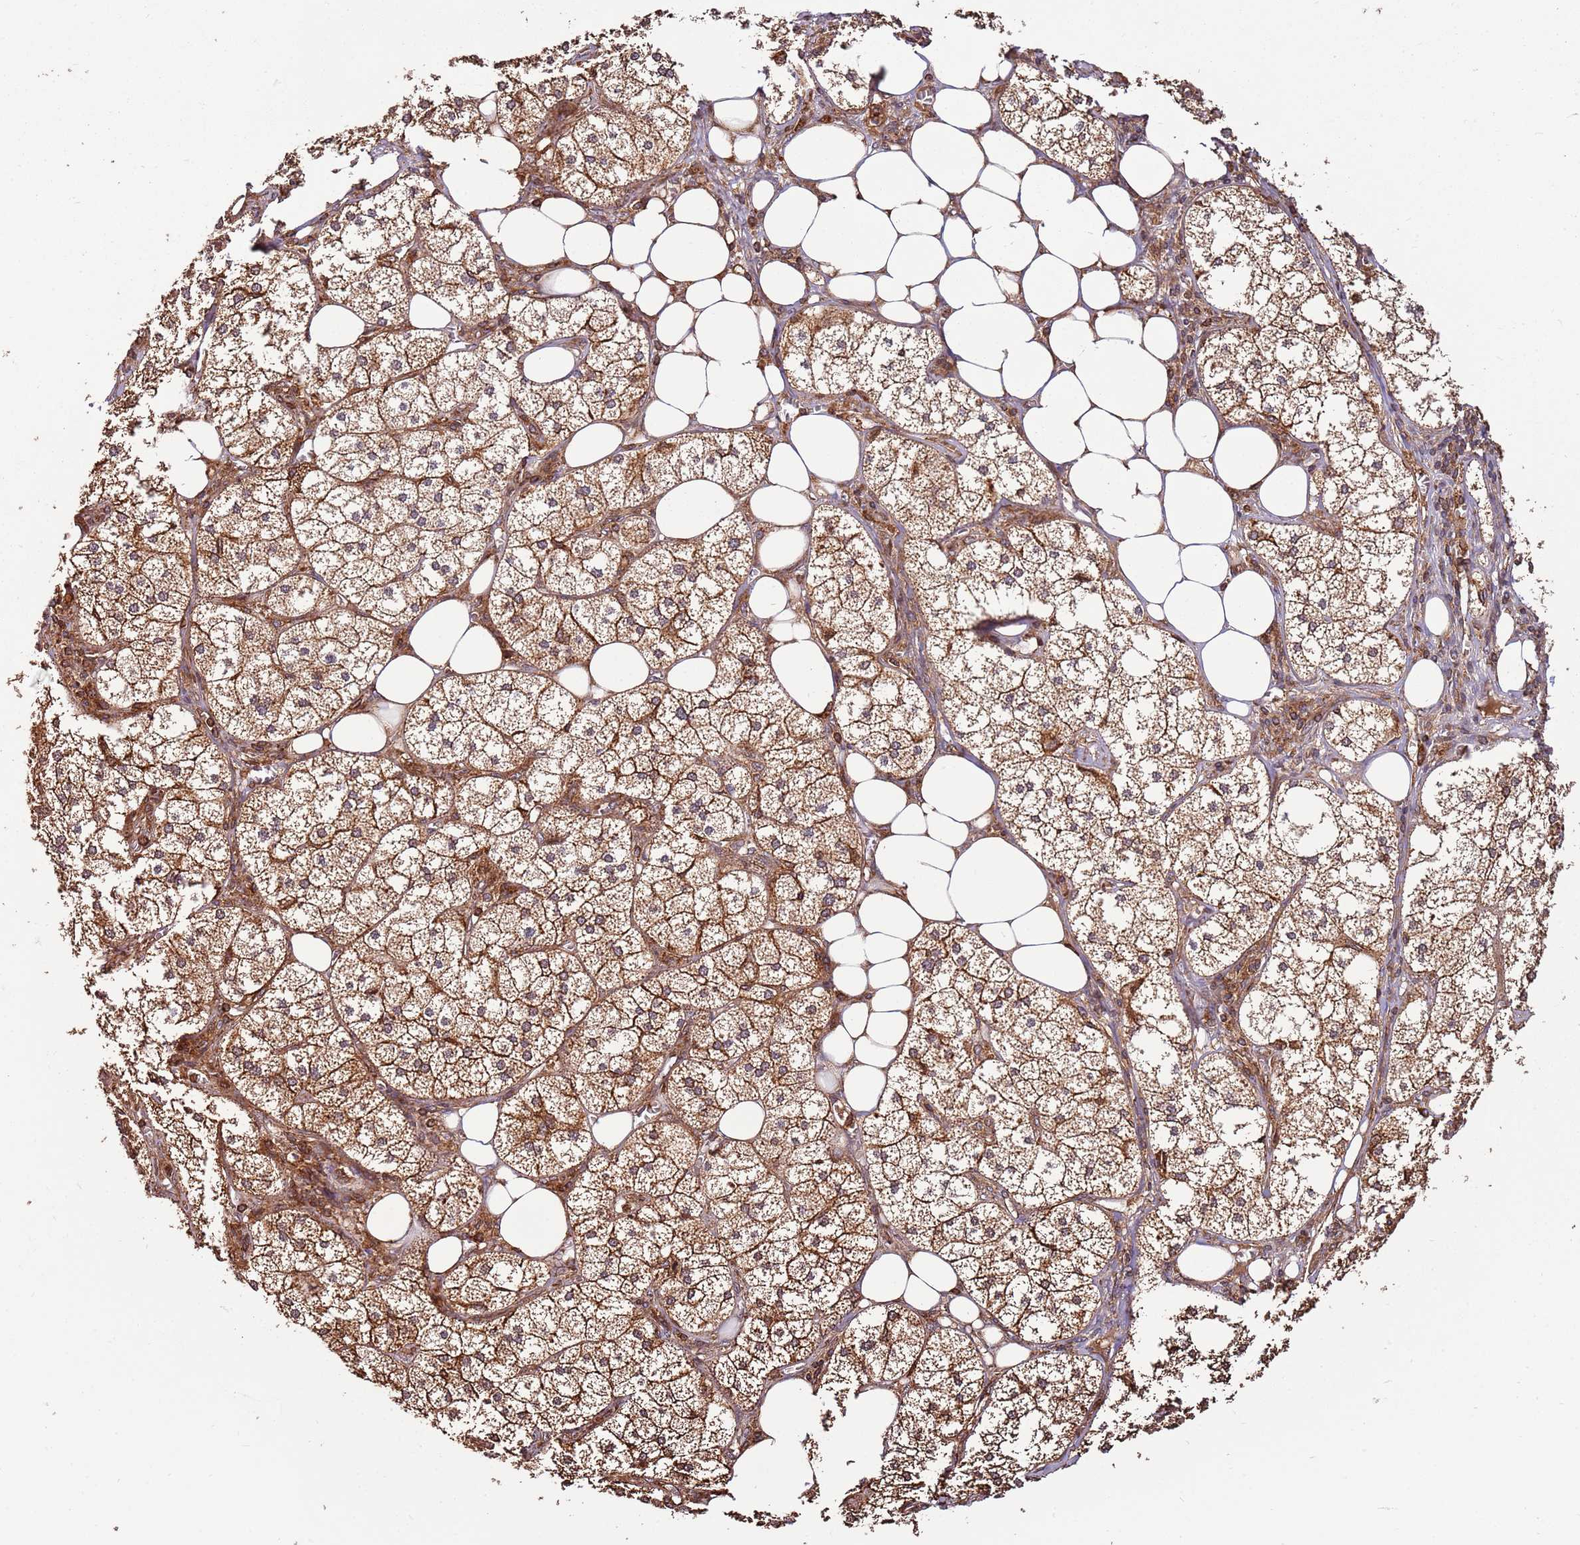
{"staining": {"intensity": "moderate", "quantity": ">75%", "location": "cytoplasmic/membranous"}, "tissue": "adrenal gland", "cell_type": "Glandular cells", "image_type": "normal", "snomed": [{"axis": "morphology", "description": "Normal tissue, NOS"}, {"axis": "topography", "description": "Adrenal gland"}], "caption": "Immunohistochemistry (IHC) histopathology image of unremarkable human adrenal gland stained for a protein (brown), which demonstrates medium levels of moderate cytoplasmic/membranous expression in about >75% of glandular cells.", "gene": "ACVR2A", "patient": {"sex": "female", "age": 61}}